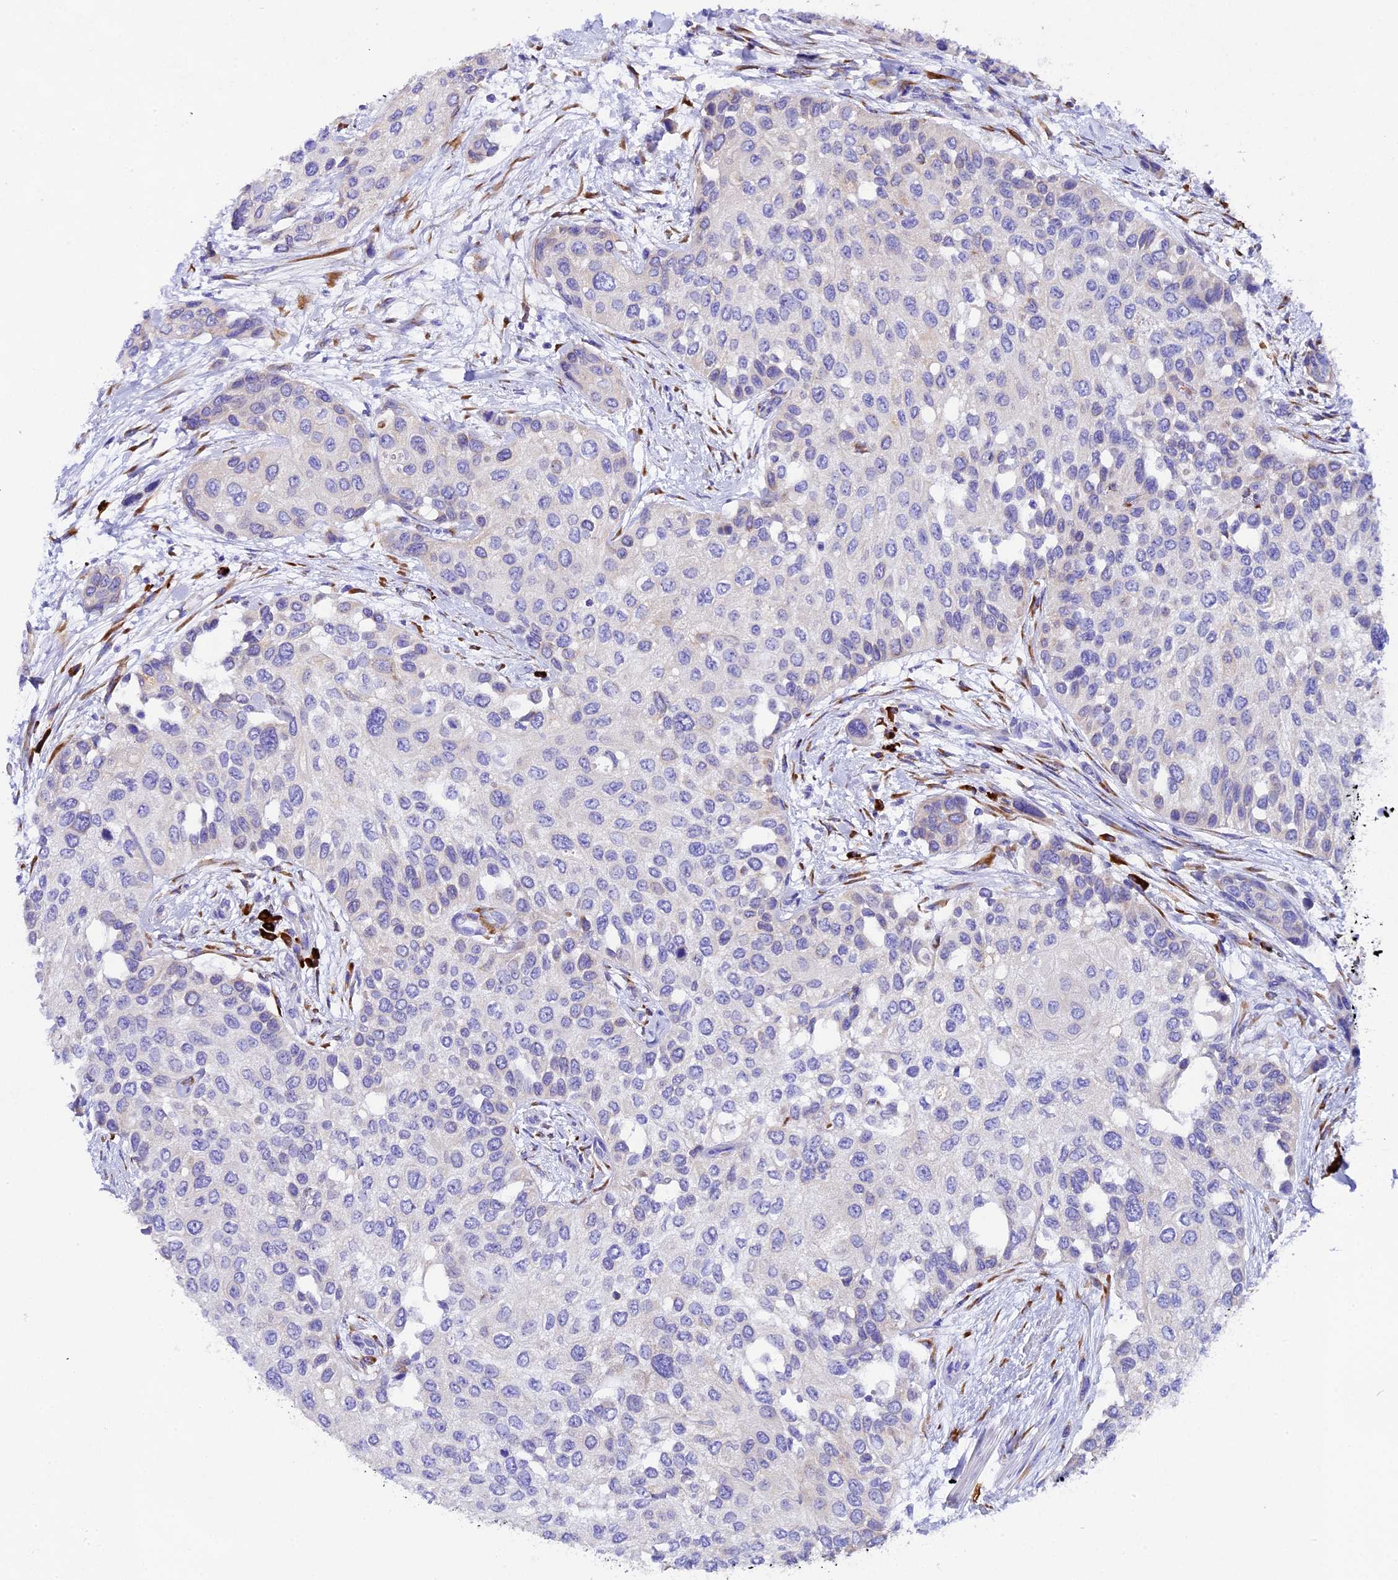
{"staining": {"intensity": "weak", "quantity": "<25%", "location": "cytoplasmic/membranous"}, "tissue": "urothelial cancer", "cell_type": "Tumor cells", "image_type": "cancer", "snomed": [{"axis": "morphology", "description": "Normal tissue, NOS"}, {"axis": "morphology", "description": "Urothelial carcinoma, High grade"}, {"axis": "topography", "description": "Vascular tissue"}, {"axis": "topography", "description": "Urinary bladder"}], "caption": "A micrograph of human high-grade urothelial carcinoma is negative for staining in tumor cells.", "gene": "FKBP11", "patient": {"sex": "female", "age": 56}}